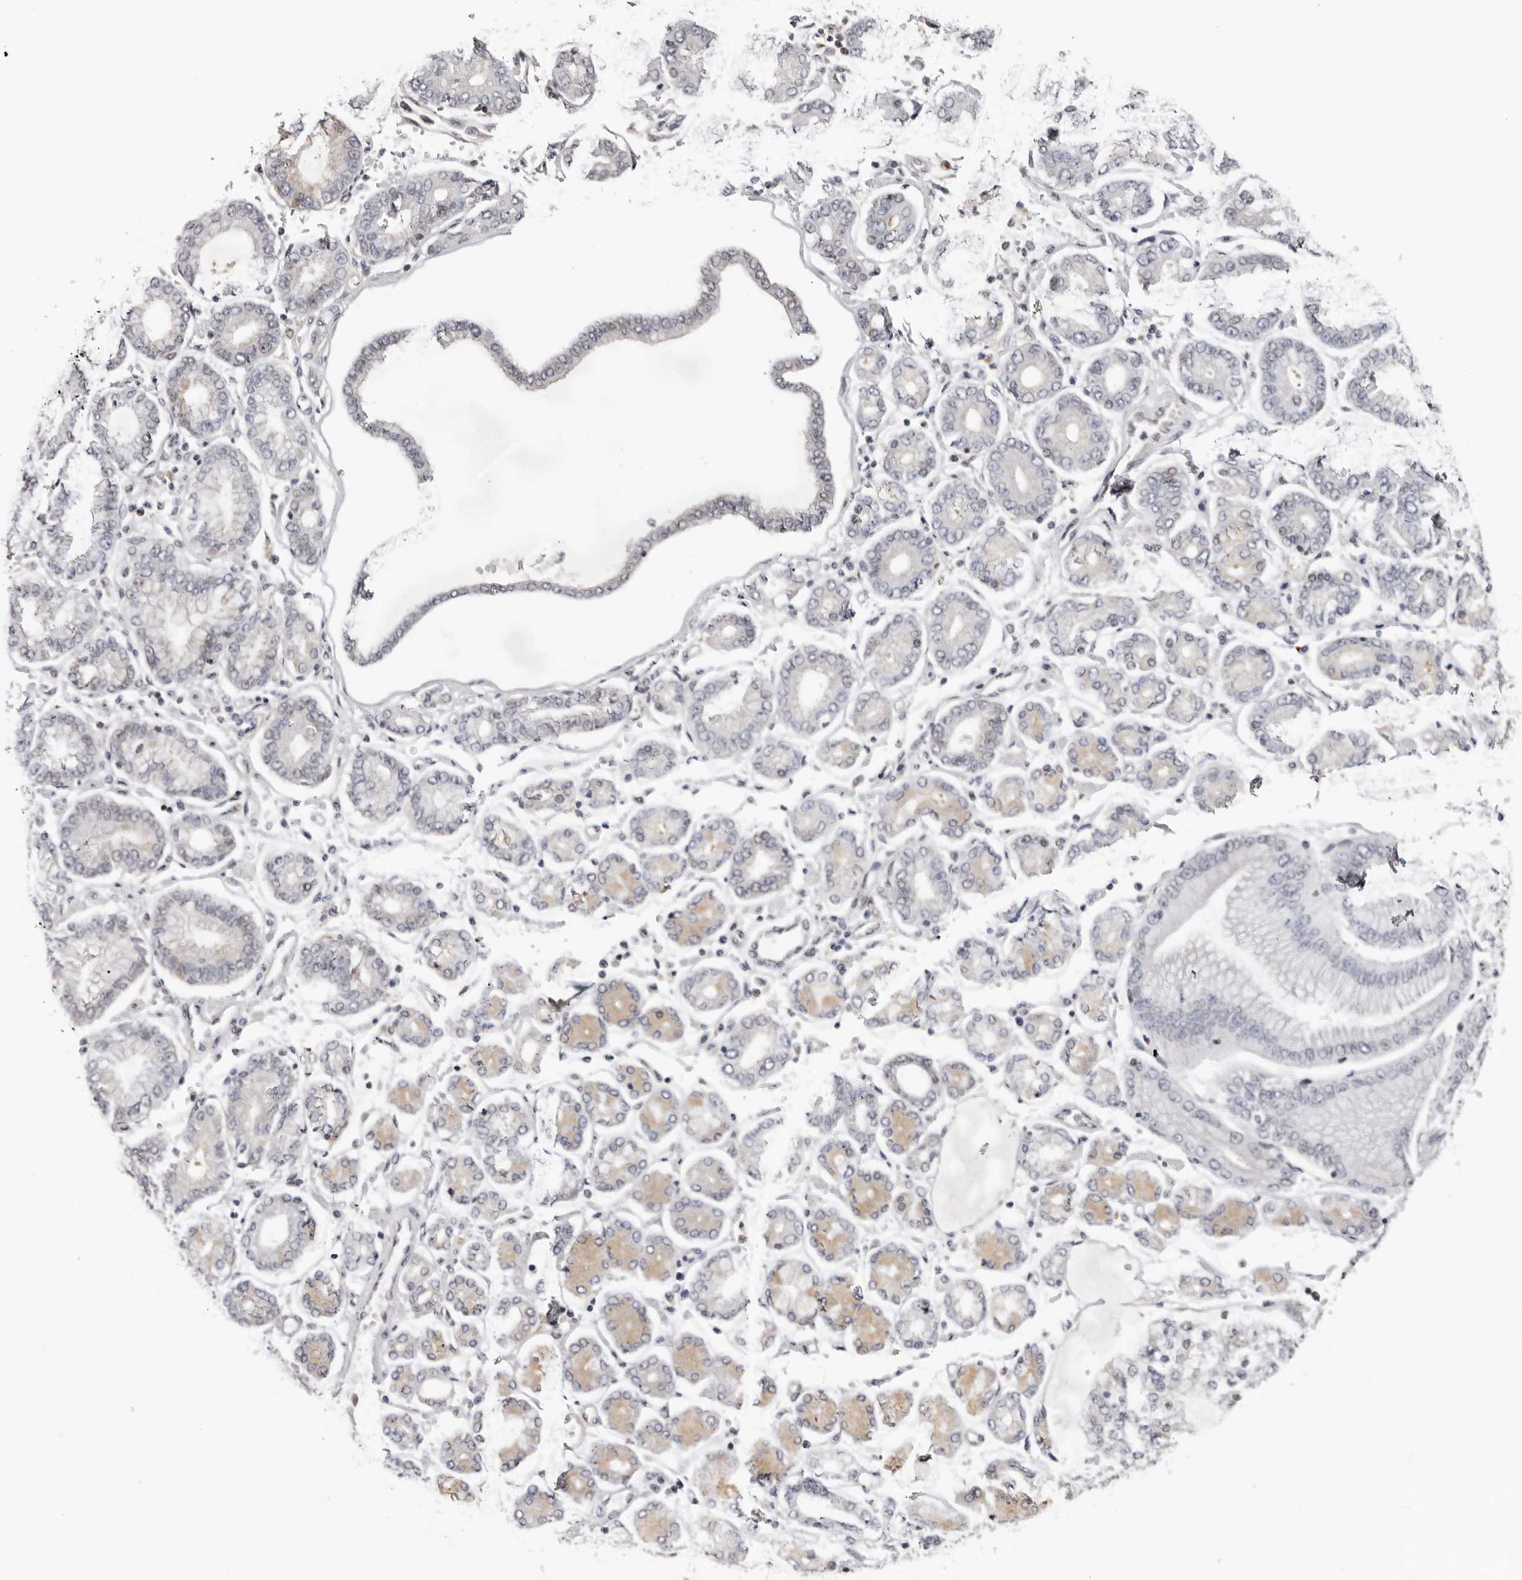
{"staining": {"intensity": "weak", "quantity": "<25%", "location": "cytoplasmic/membranous"}, "tissue": "stomach cancer", "cell_type": "Tumor cells", "image_type": "cancer", "snomed": [{"axis": "morphology", "description": "Adenocarcinoma, NOS"}, {"axis": "topography", "description": "Stomach"}], "caption": "Tumor cells show no significant expression in adenocarcinoma (stomach).", "gene": "KIF2B", "patient": {"sex": "male", "age": 76}}